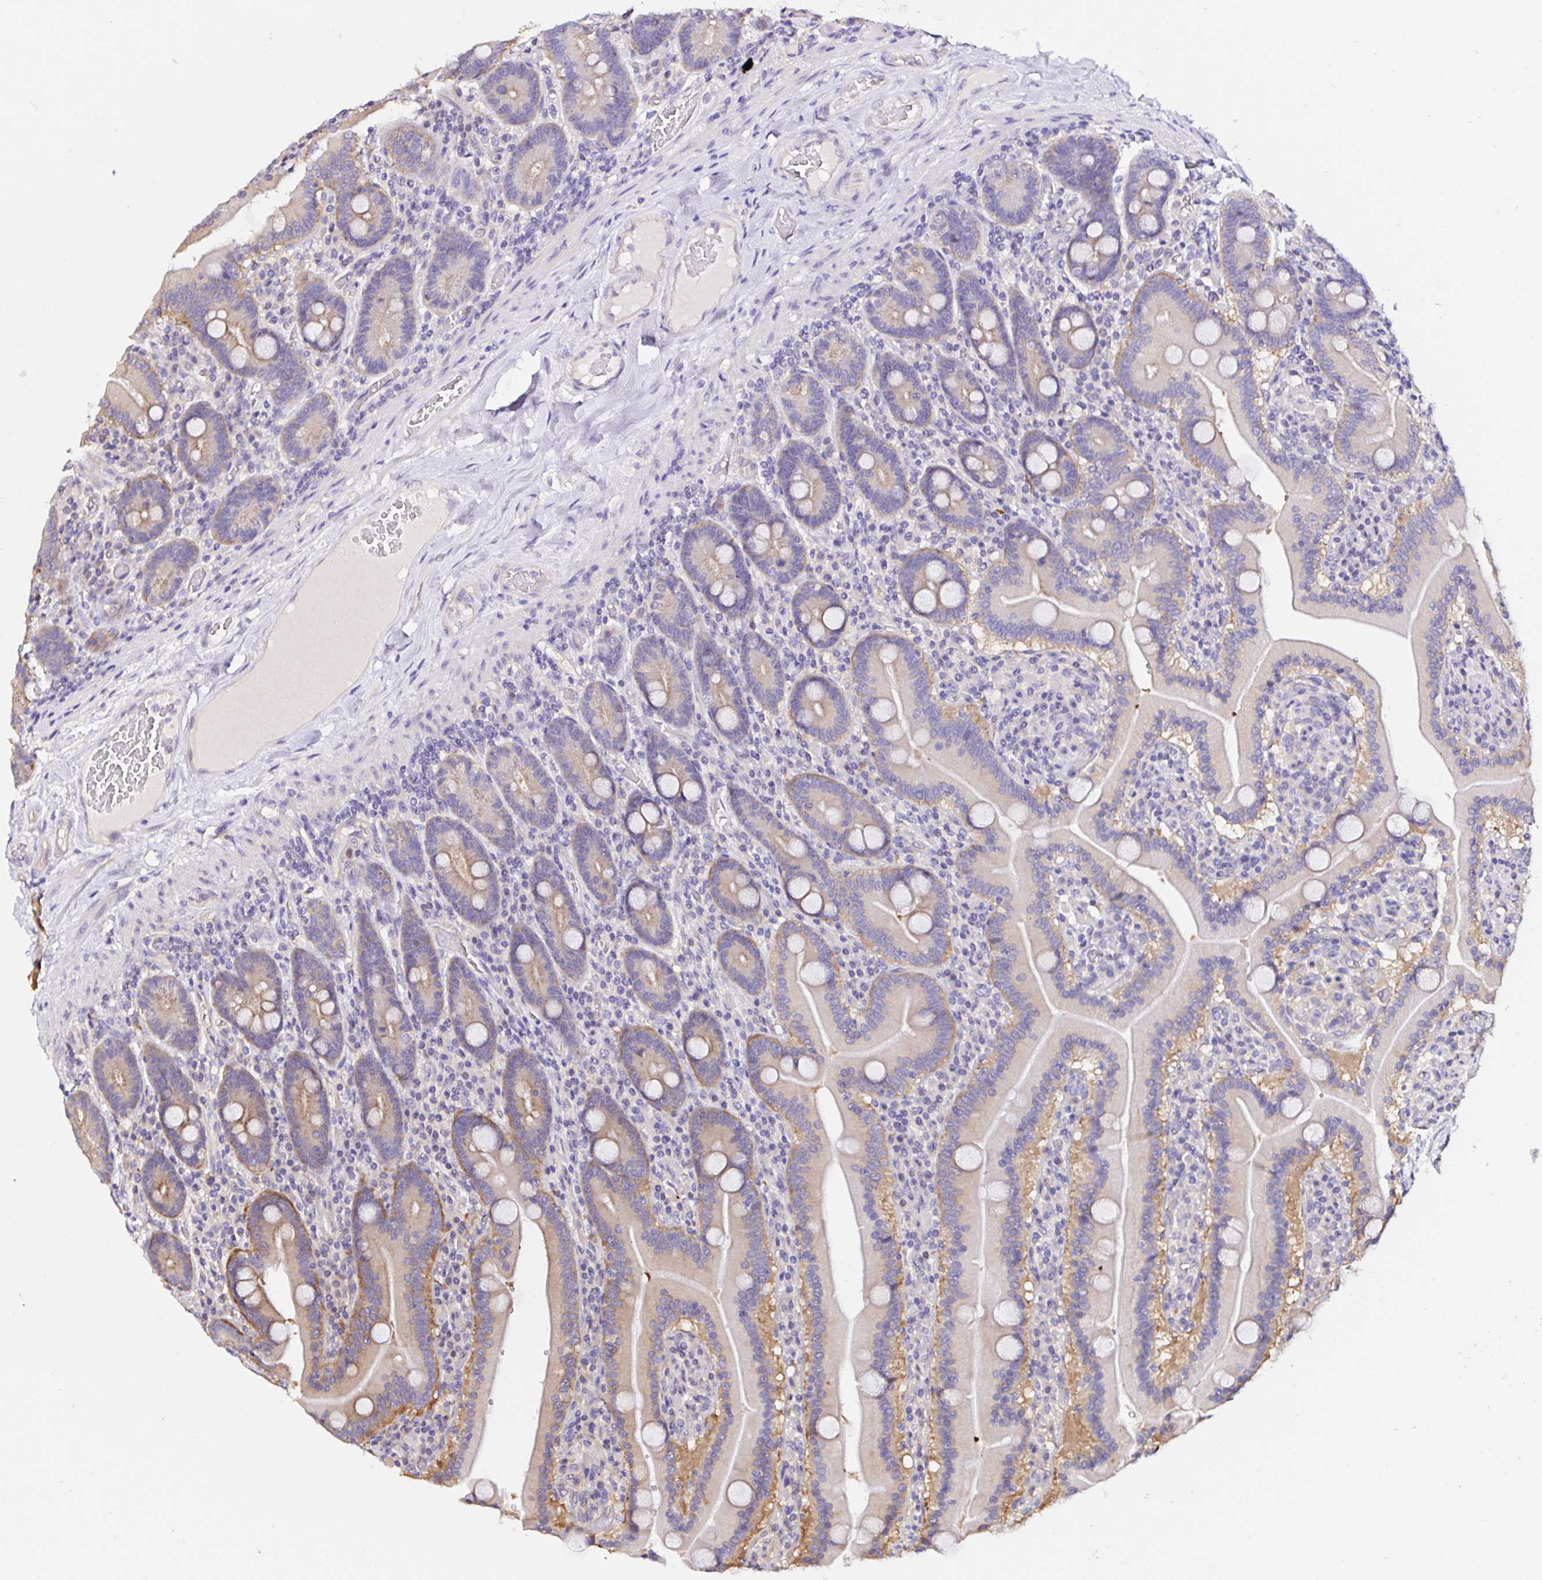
{"staining": {"intensity": "moderate", "quantity": "<25%", "location": "cytoplasmic/membranous"}, "tissue": "duodenum", "cell_type": "Glandular cells", "image_type": "normal", "snomed": [{"axis": "morphology", "description": "Normal tissue, NOS"}, {"axis": "topography", "description": "Duodenum"}], "caption": "Normal duodenum demonstrates moderate cytoplasmic/membranous positivity in about <25% of glandular cells, visualized by immunohistochemistry.", "gene": "RSRP1", "patient": {"sex": "female", "age": 62}}